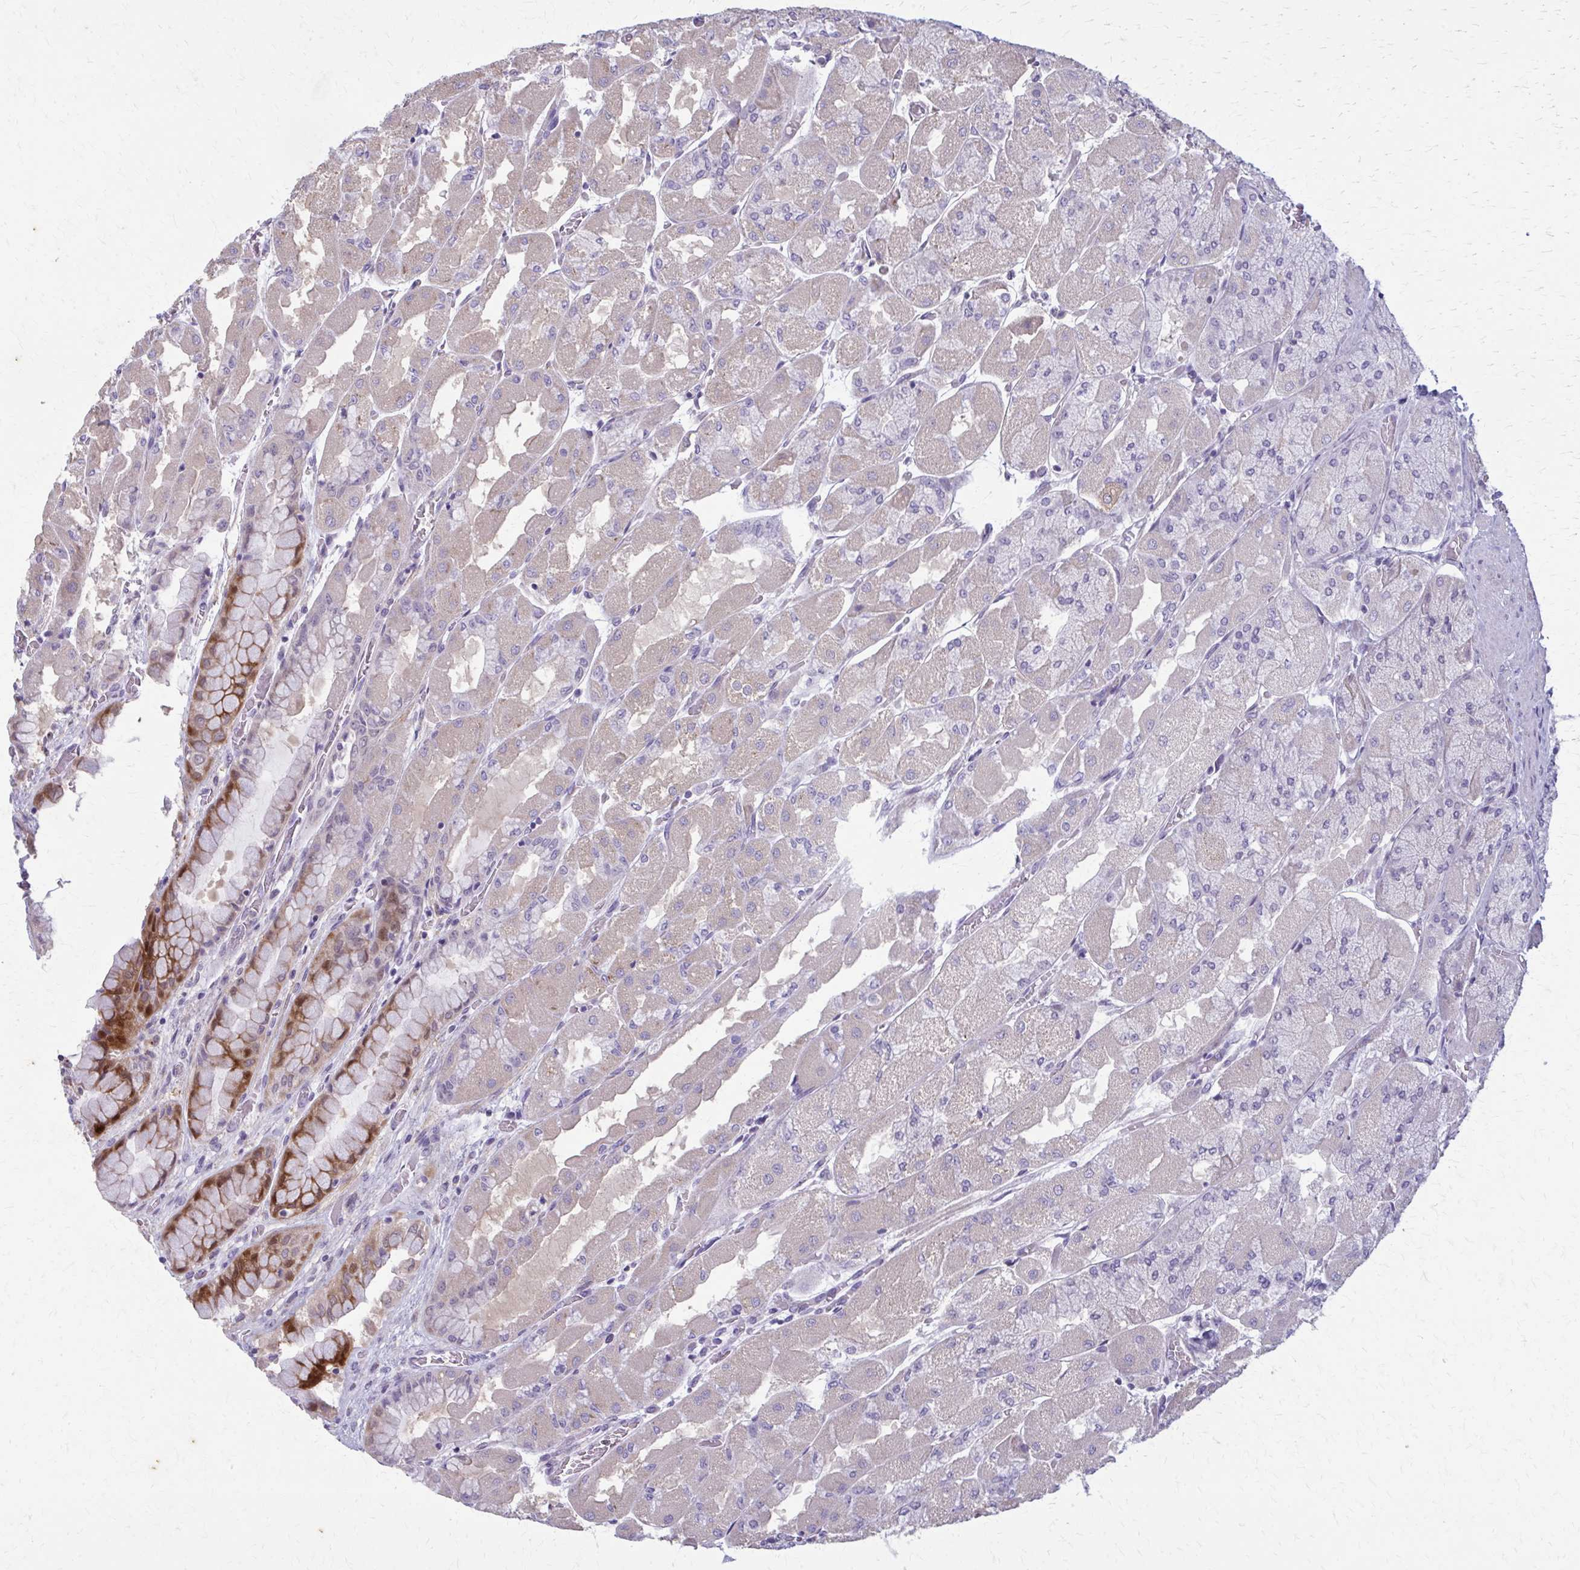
{"staining": {"intensity": "strong", "quantity": "<25%", "location": "cytoplasmic/membranous"}, "tissue": "stomach", "cell_type": "Glandular cells", "image_type": "normal", "snomed": [{"axis": "morphology", "description": "Normal tissue, NOS"}, {"axis": "topography", "description": "Stomach"}], "caption": "IHC histopathology image of benign stomach: human stomach stained using IHC reveals medium levels of strong protein expression localized specifically in the cytoplasmic/membranous of glandular cells, appearing as a cytoplasmic/membranous brown color.", "gene": "CARD9", "patient": {"sex": "female", "age": 61}}